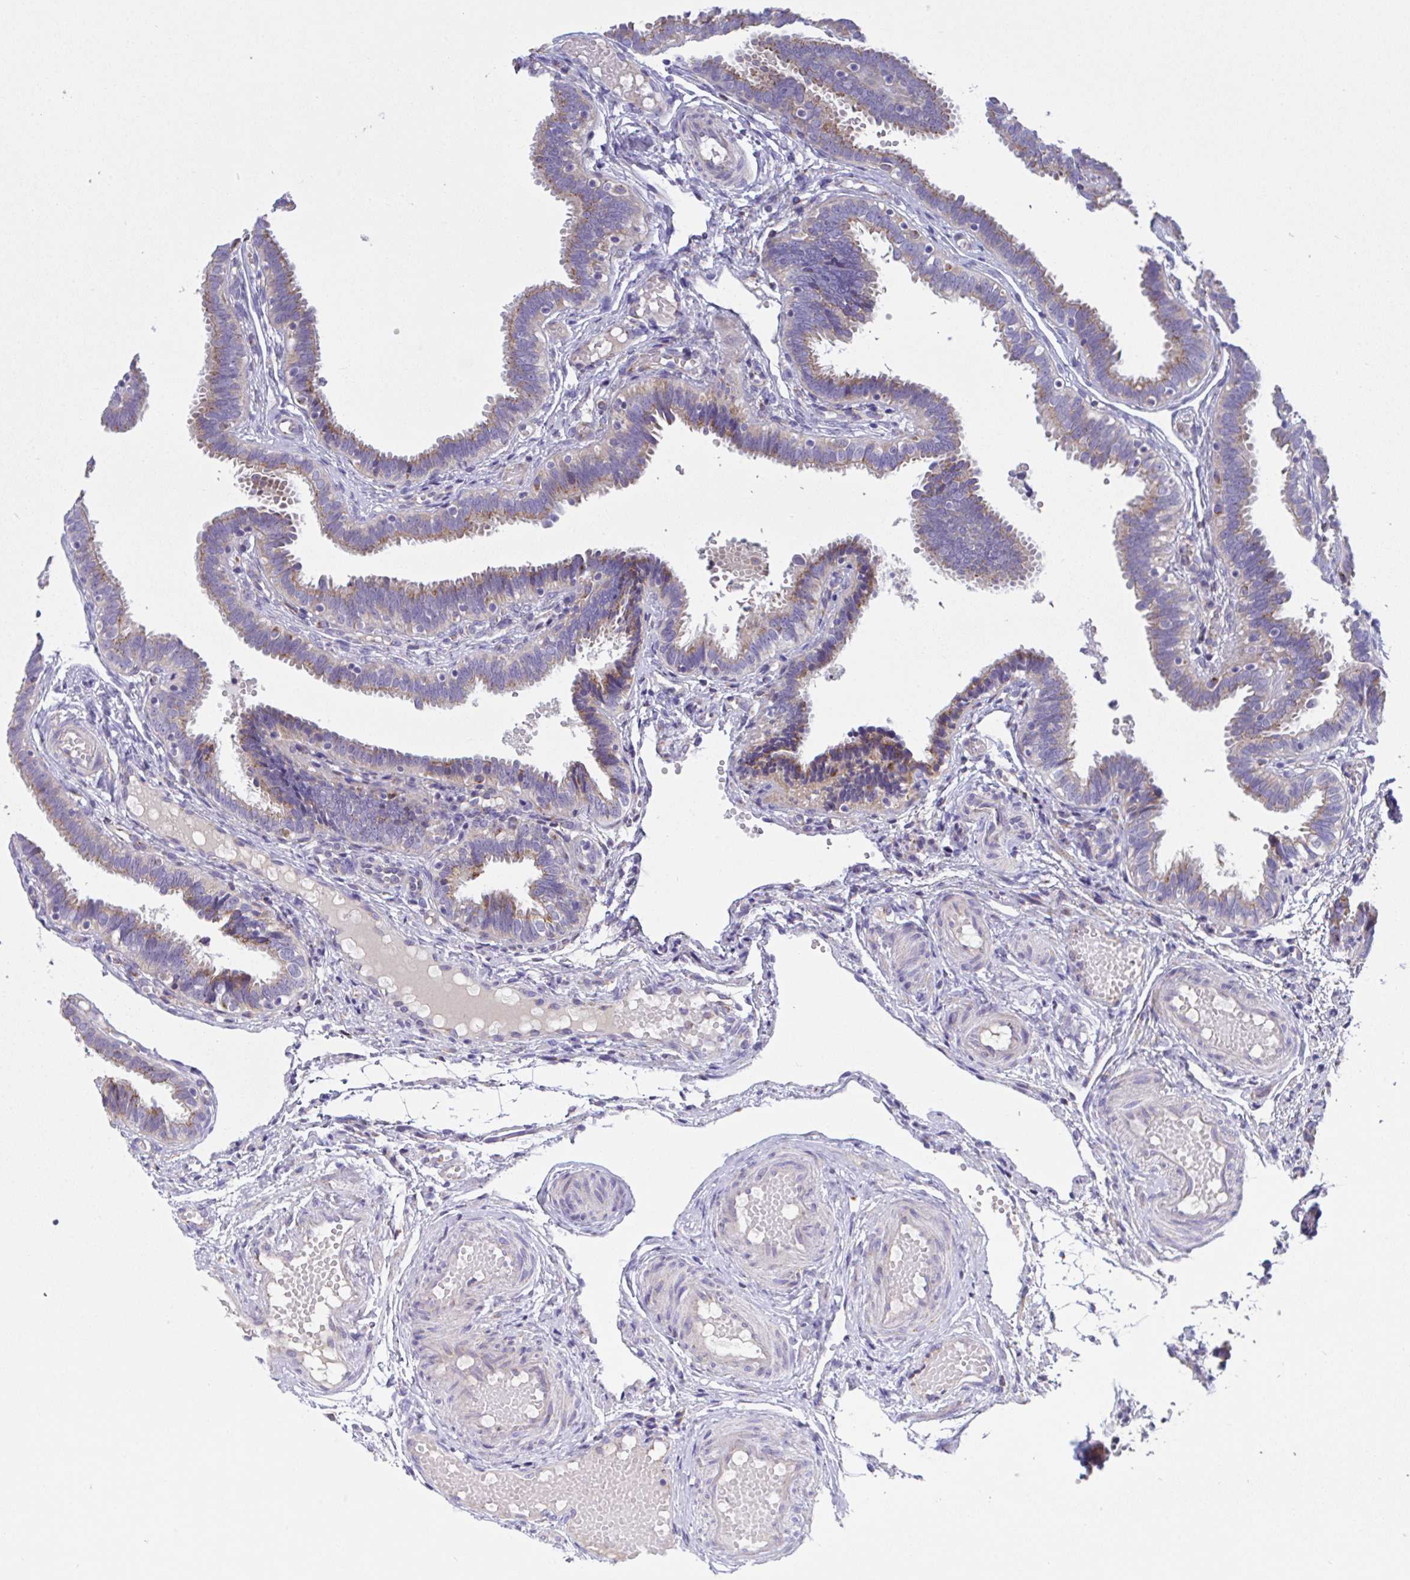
{"staining": {"intensity": "moderate", "quantity": "25%-75%", "location": "cytoplasmic/membranous"}, "tissue": "fallopian tube", "cell_type": "Glandular cells", "image_type": "normal", "snomed": [{"axis": "morphology", "description": "Normal tissue, NOS"}, {"axis": "topography", "description": "Fallopian tube"}], "caption": "This image reveals IHC staining of normal fallopian tube, with medium moderate cytoplasmic/membranous expression in about 25%-75% of glandular cells.", "gene": "MIA3", "patient": {"sex": "female", "age": 37}}